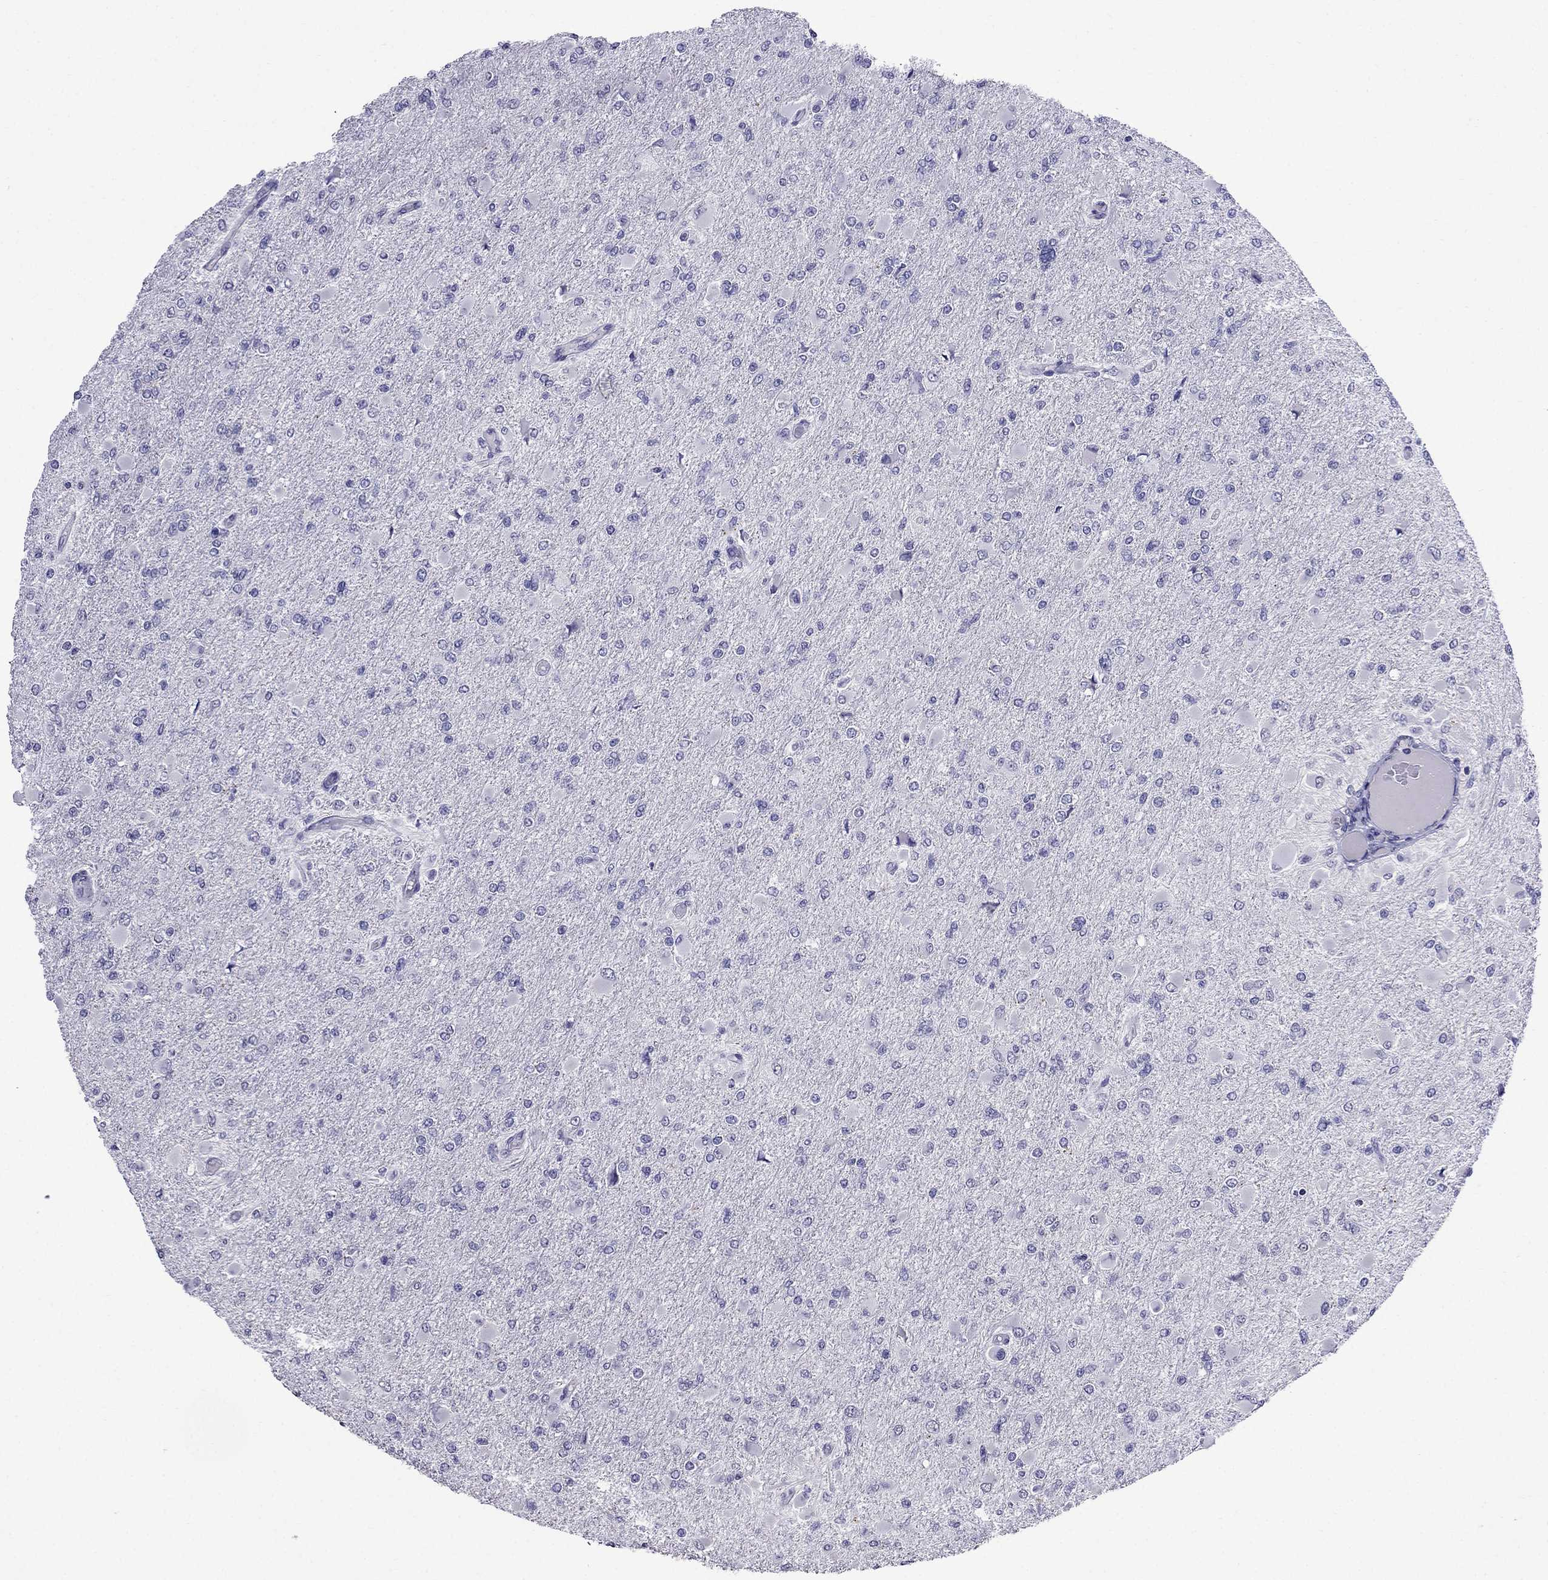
{"staining": {"intensity": "negative", "quantity": "none", "location": "none"}, "tissue": "glioma", "cell_type": "Tumor cells", "image_type": "cancer", "snomed": [{"axis": "morphology", "description": "Glioma, malignant, High grade"}, {"axis": "topography", "description": "Cerebral cortex"}], "caption": "This is an immunohistochemistry (IHC) micrograph of human malignant glioma (high-grade). There is no staining in tumor cells.", "gene": "OLFM4", "patient": {"sex": "female", "age": 36}}